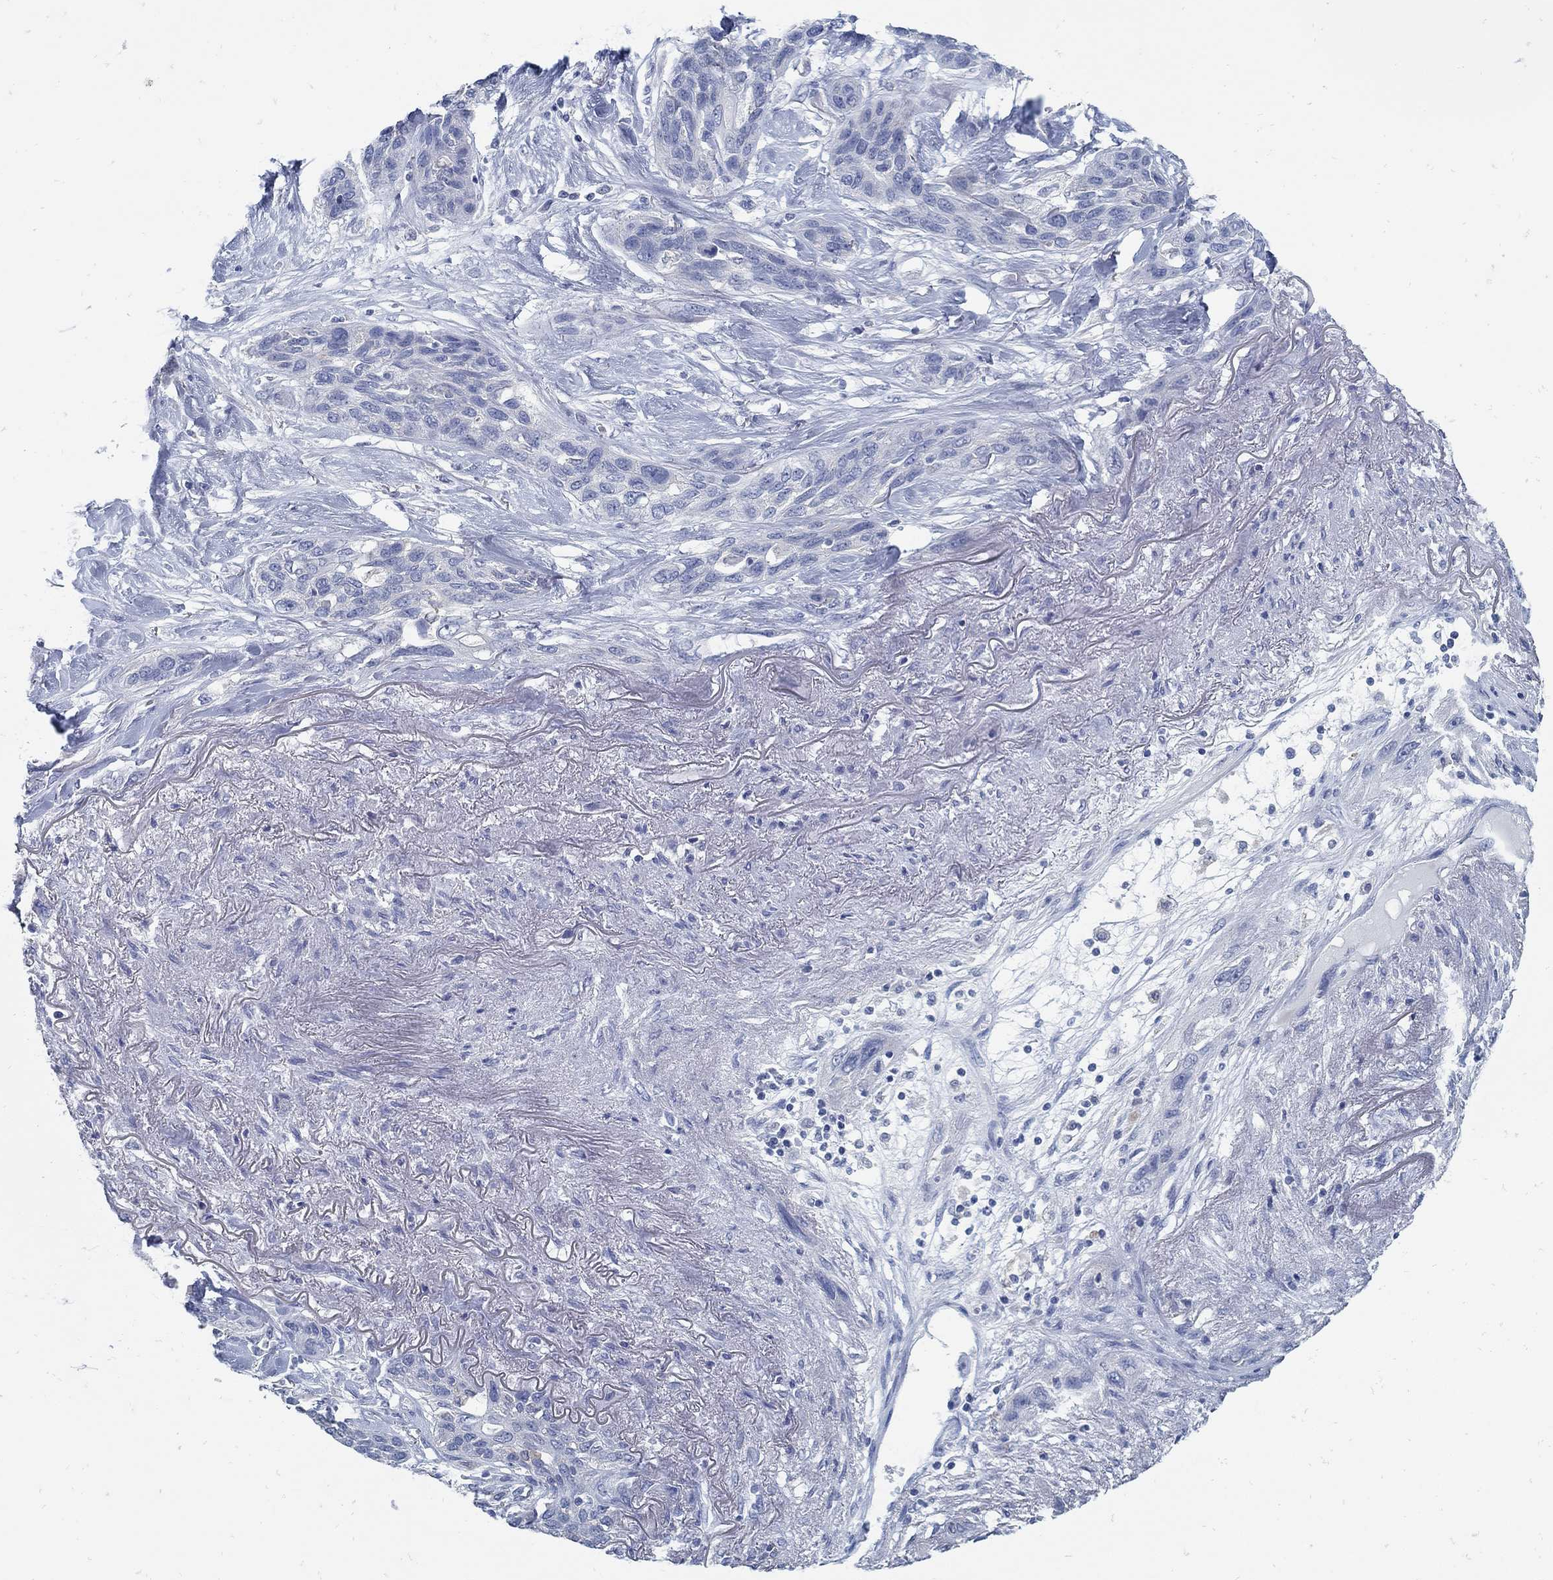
{"staining": {"intensity": "negative", "quantity": "none", "location": "none"}, "tissue": "lung cancer", "cell_type": "Tumor cells", "image_type": "cancer", "snomed": [{"axis": "morphology", "description": "Squamous cell carcinoma, NOS"}, {"axis": "topography", "description": "Lung"}], "caption": "The histopathology image demonstrates no staining of tumor cells in lung cancer.", "gene": "ZFAND4", "patient": {"sex": "female", "age": 70}}